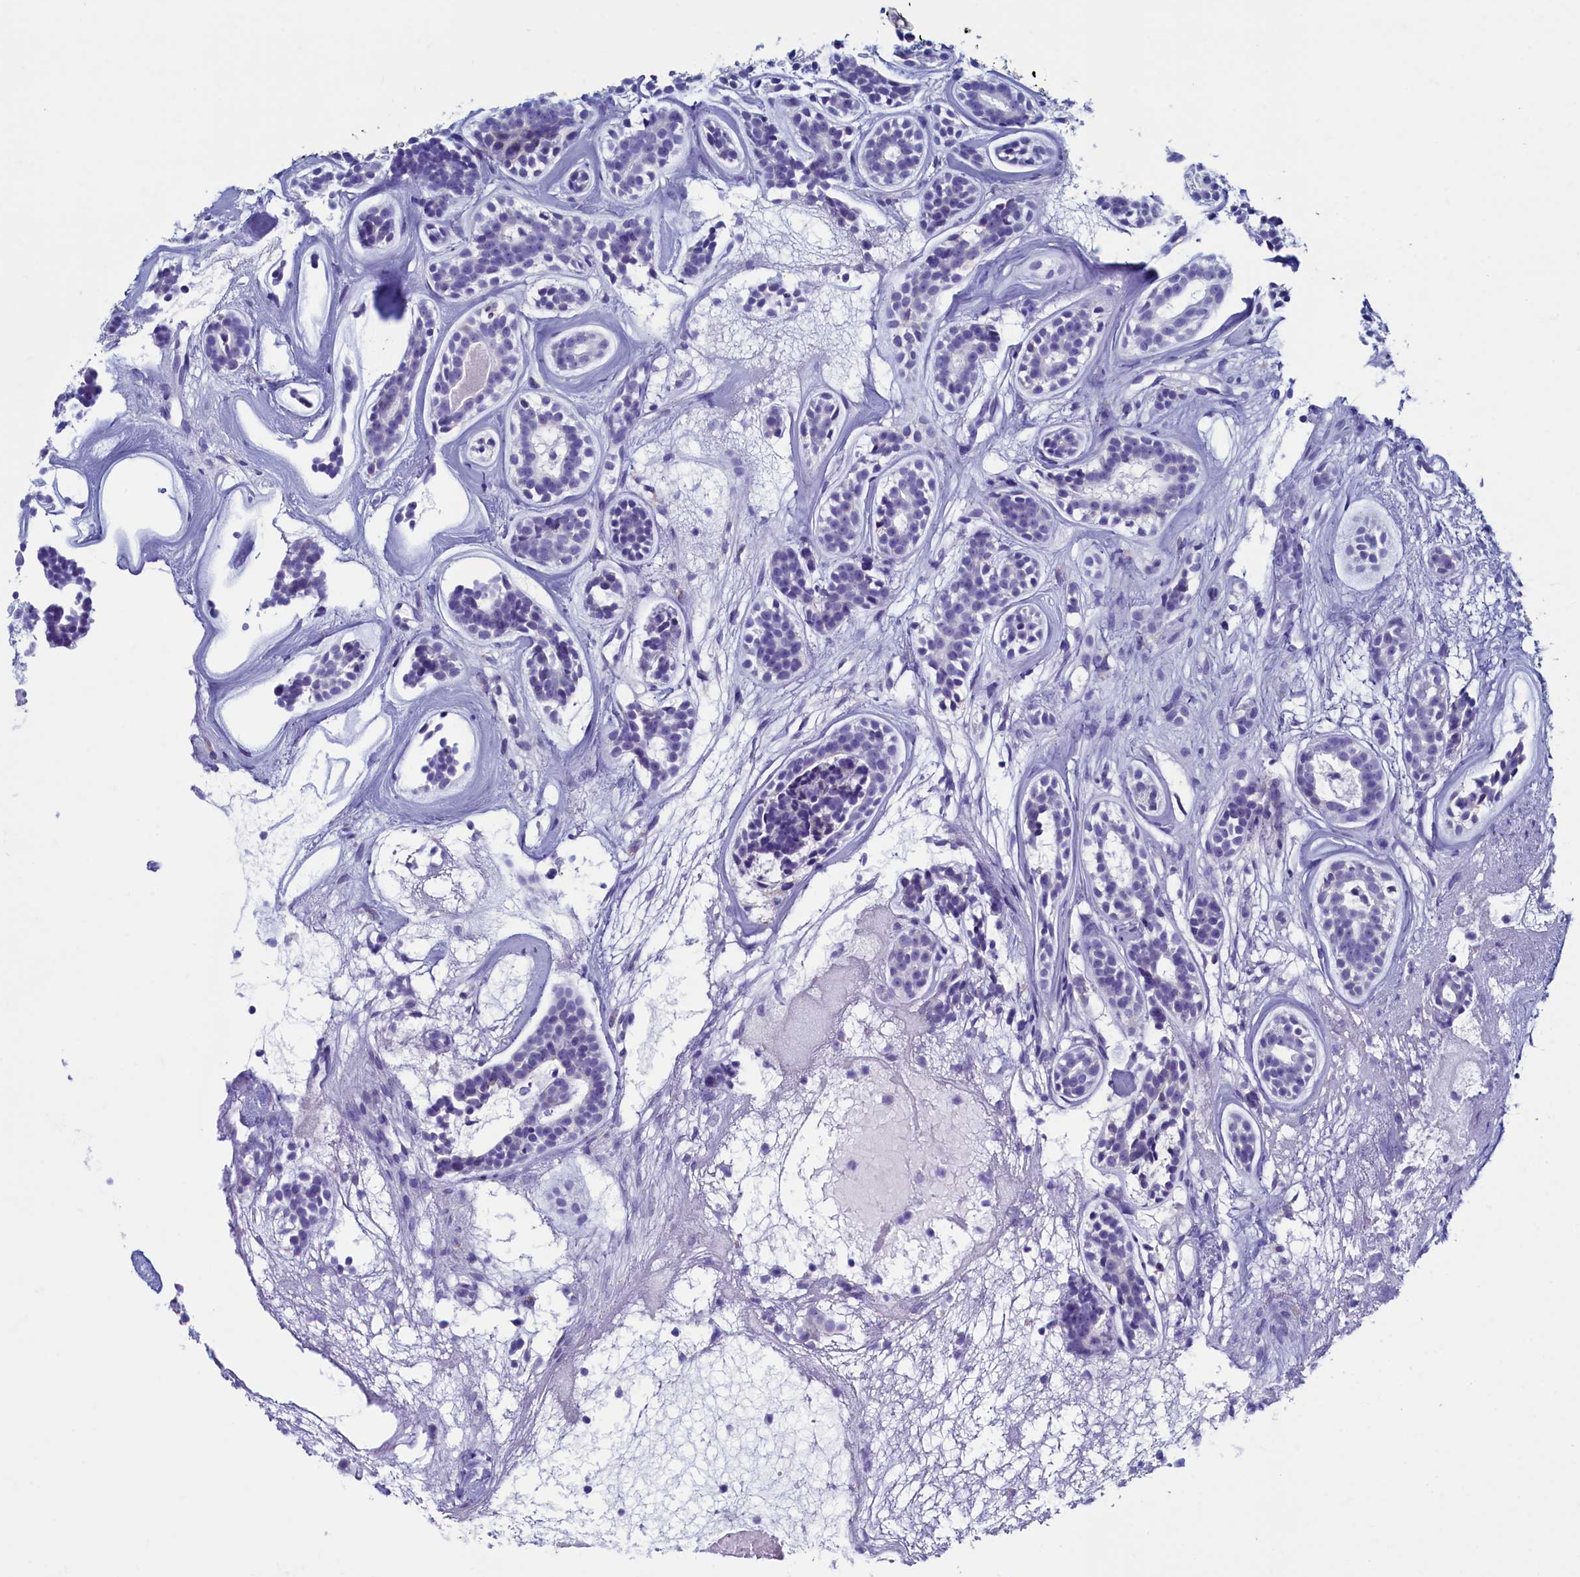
{"staining": {"intensity": "negative", "quantity": "none", "location": "none"}, "tissue": "head and neck cancer", "cell_type": "Tumor cells", "image_type": "cancer", "snomed": [{"axis": "morphology", "description": "Adenocarcinoma, NOS"}, {"axis": "topography", "description": "Subcutis"}, {"axis": "topography", "description": "Head-Neck"}], "caption": "The immunohistochemistry micrograph has no significant expression in tumor cells of head and neck cancer (adenocarcinoma) tissue.", "gene": "SKA3", "patient": {"sex": "female", "age": 73}}